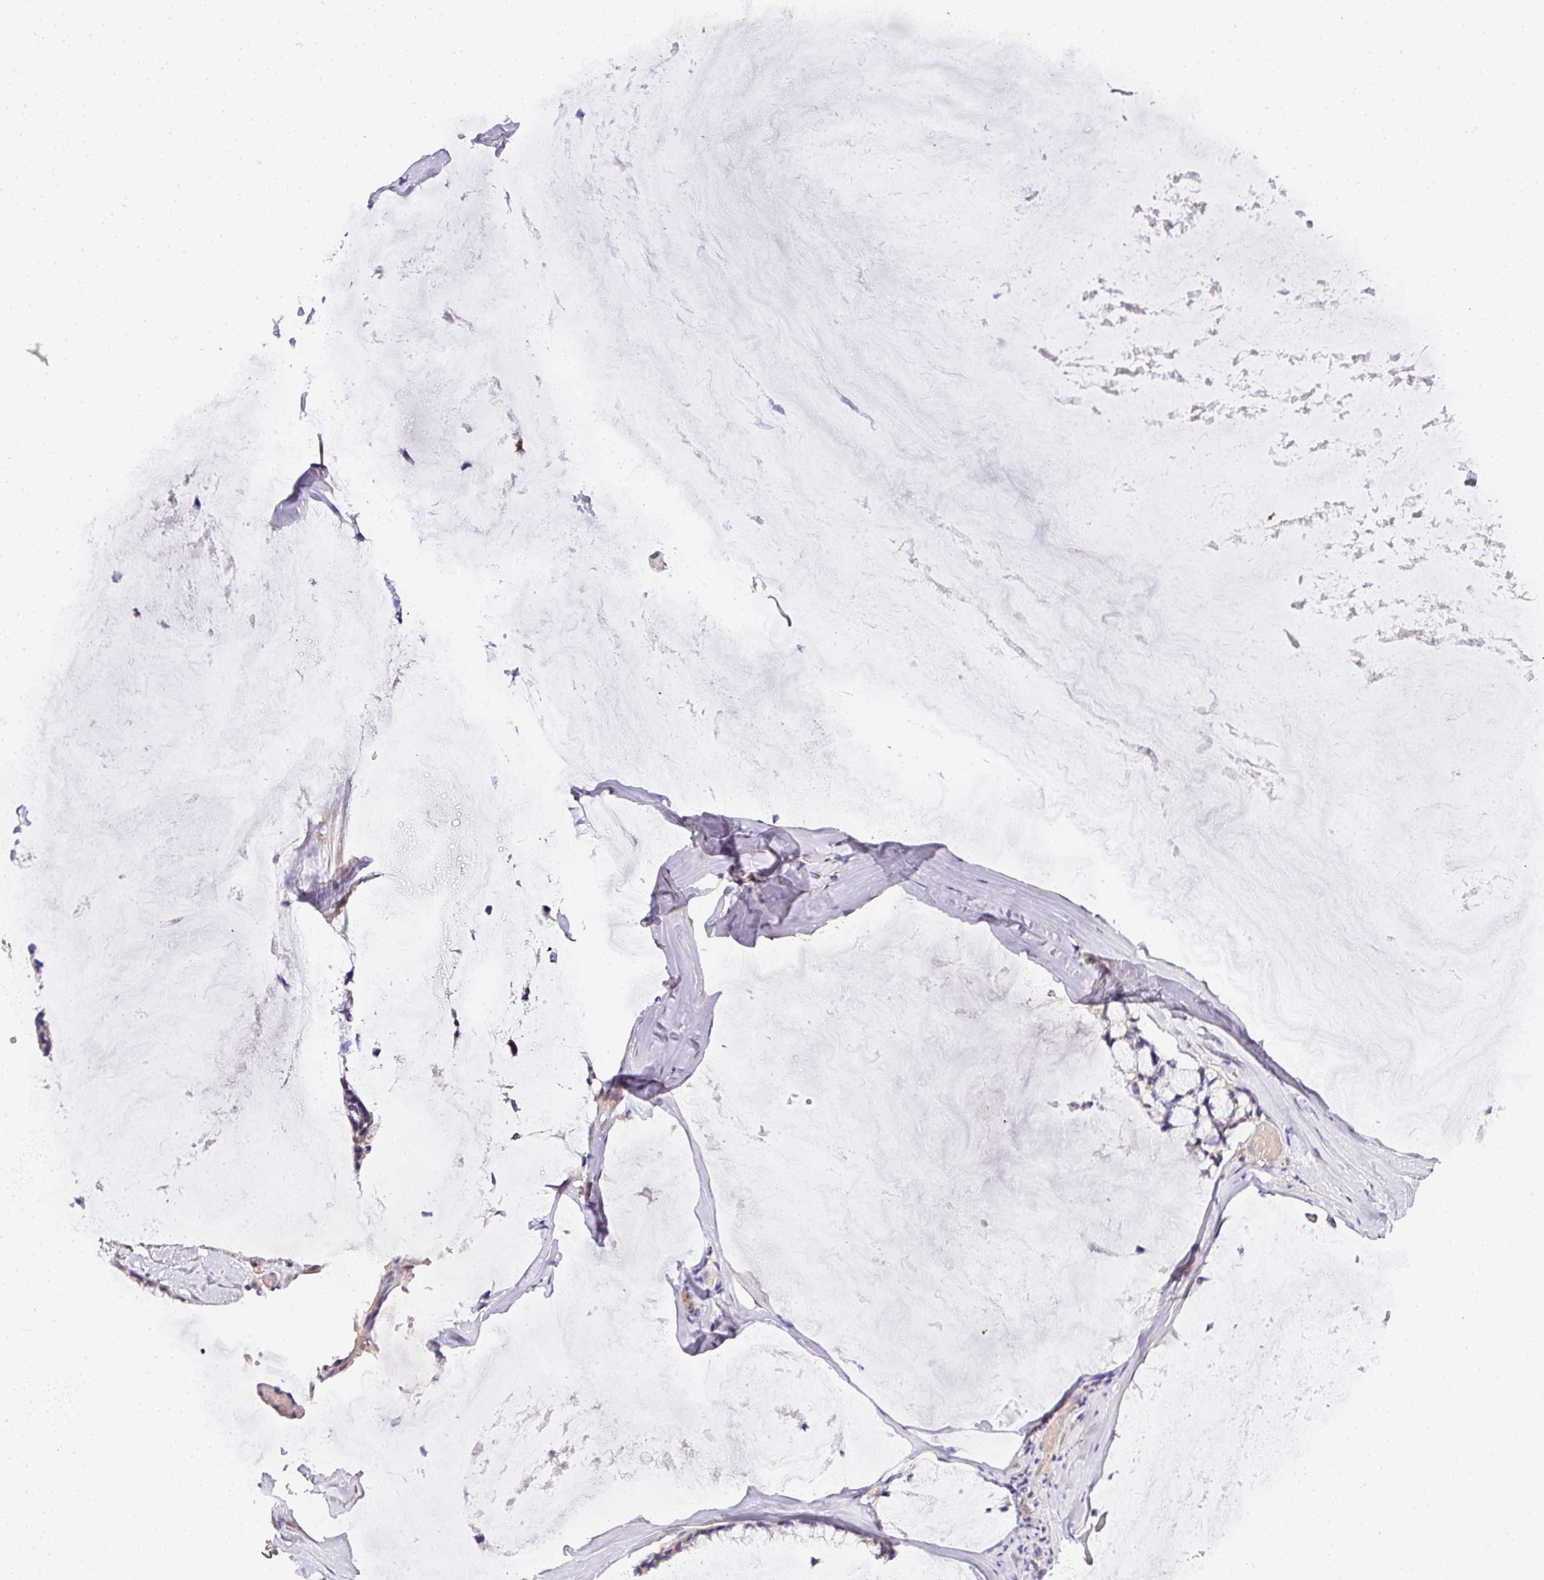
{"staining": {"intensity": "negative", "quantity": "none", "location": "none"}, "tissue": "ovarian cancer", "cell_type": "Tumor cells", "image_type": "cancer", "snomed": [{"axis": "morphology", "description": "Cystadenocarcinoma, mucinous, NOS"}, {"axis": "topography", "description": "Ovary"}], "caption": "Immunohistochemistry of human ovarian cancer (mucinous cystadenocarcinoma) exhibits no positivity in tumor cells.", "gene": "ADH5", "patient": {"sex": "female", "age": 39}}